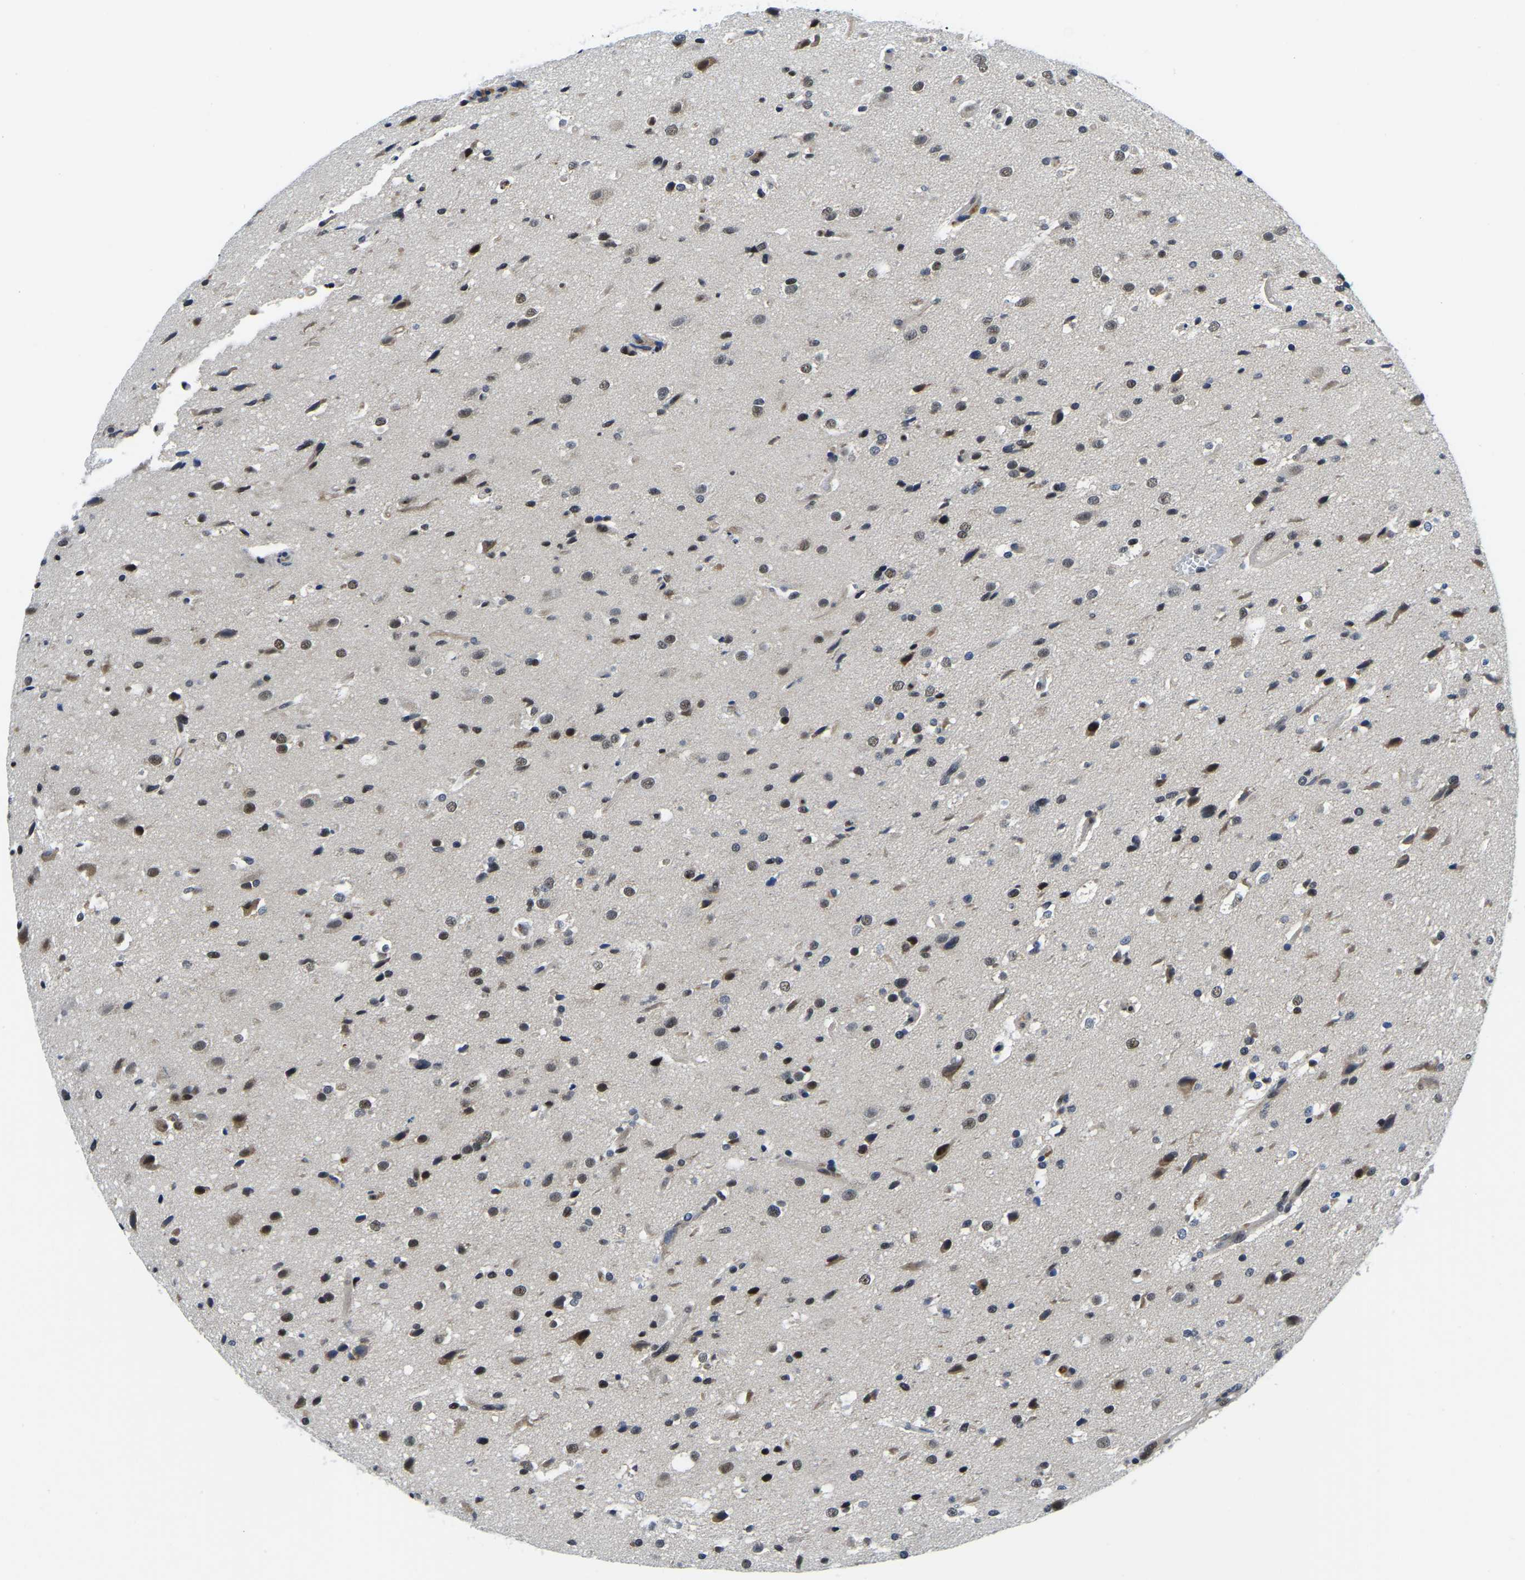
{"staining": {"intensity": "weak", "quantity": "25%-75%", "location": "nuclear"}, "tissue": "glioma", "cell_type": "Tumor cells", "image_type": "cancer", "snomed": [{"axis": "morphology", "description": "Glioma, malignant, High grade"}, {"axis": "topography", "description": "Brain"}], "caption": "Weak nuclear protein expression is appreciated in about 25%-75% of tumor cells in glioma.", "gene": "POLDIP3", "patient": {"sex": "male", "age": 33}}